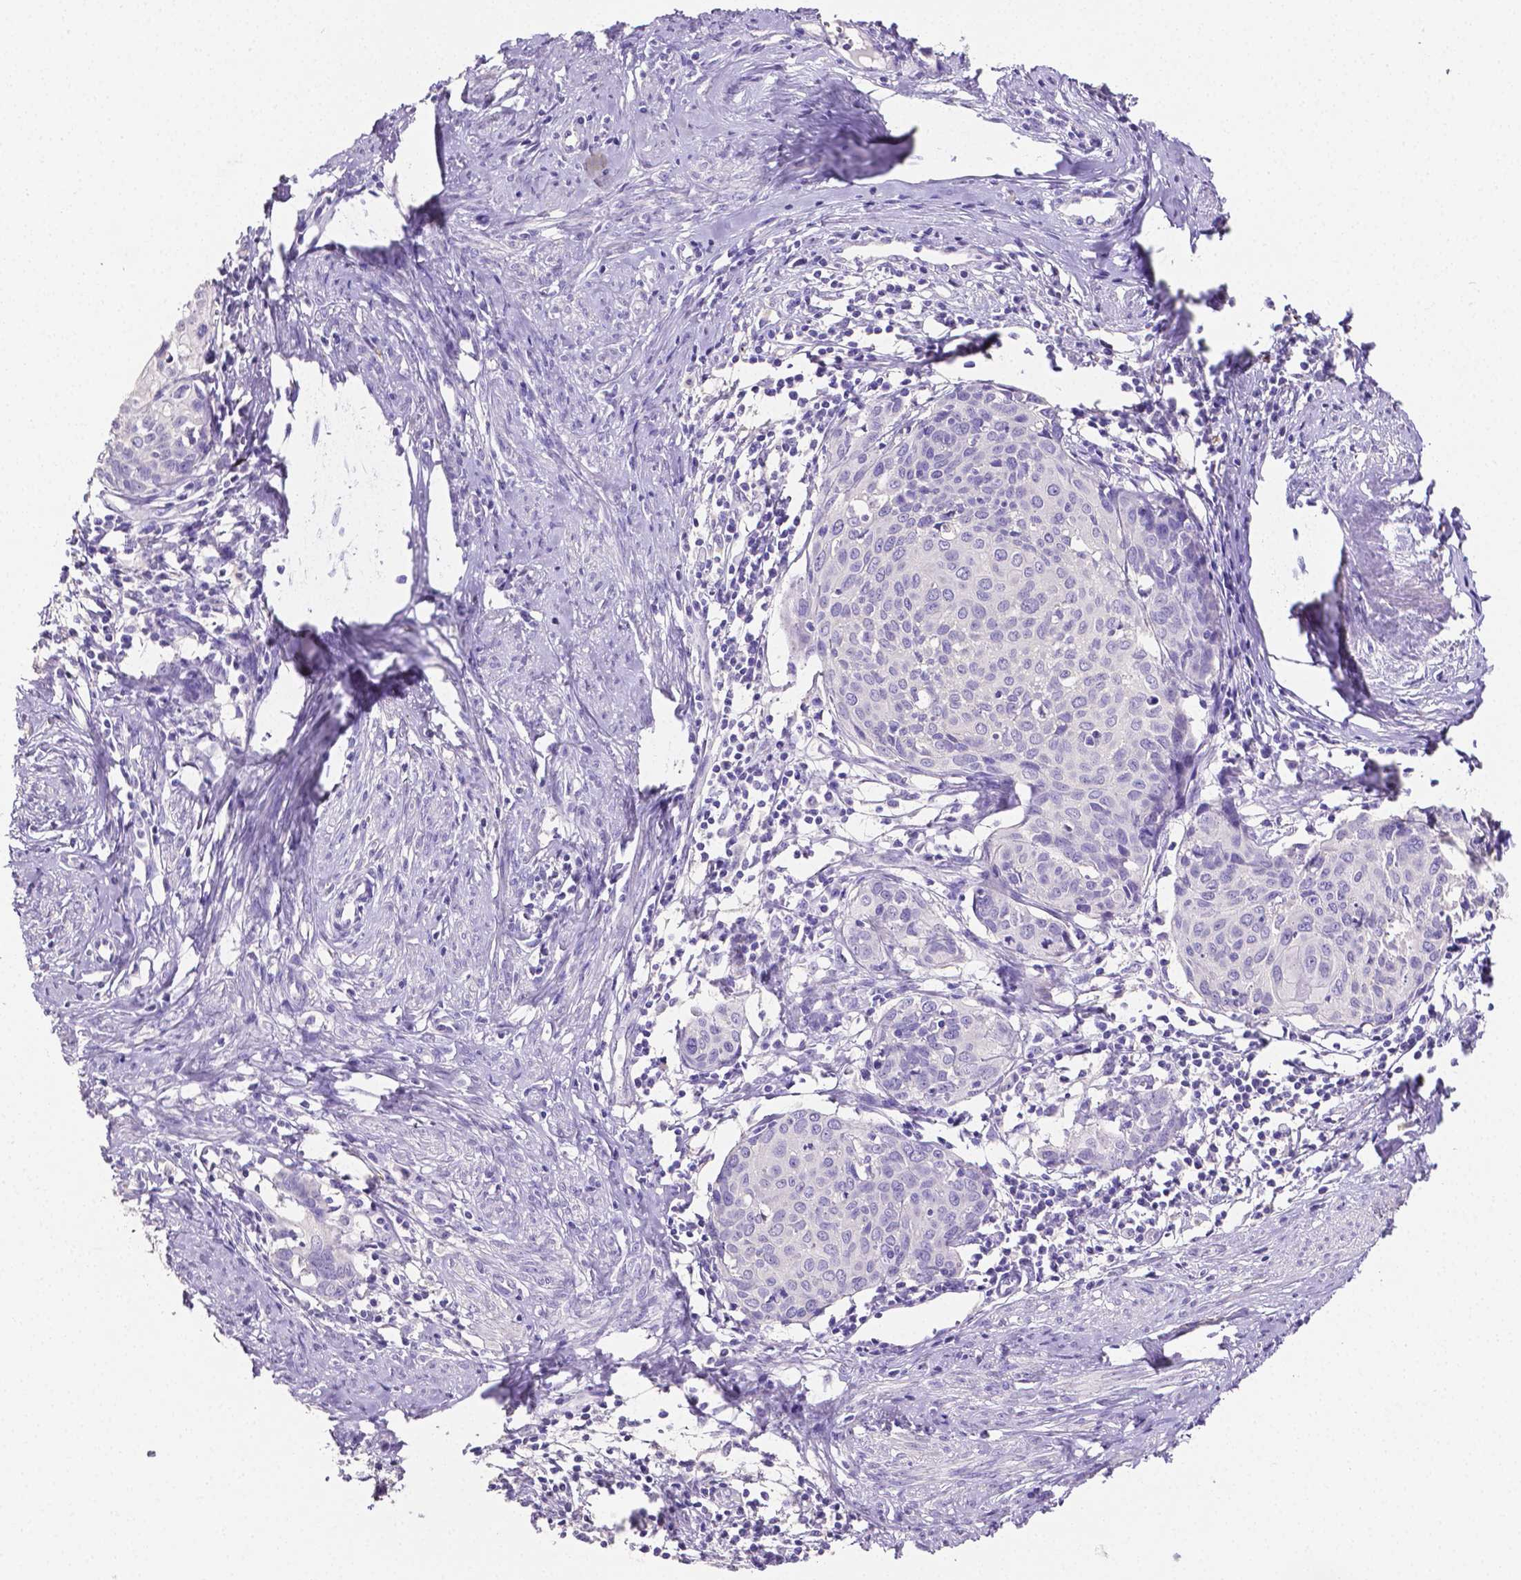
{"staining": {"intensity": "negative", "quantity": "none", "location": "none"}, "tissue": "cervical cancer", "cell_type": "Tumor cells", "image_type": "cancer", "snomed": [{"axis": "morphology", "description": "Squamous cell carcinoma, NOS"}, {"axis": "topography", "description": "Cervix"}], "caption": "DAB (3,3'-diaminobenzidine) immunohistochemical staining of cervical cancer exhibits no significant staining in tumor cells.", "gene": "SLC22A2", "patient": {"sex": "female", "age": 62}}